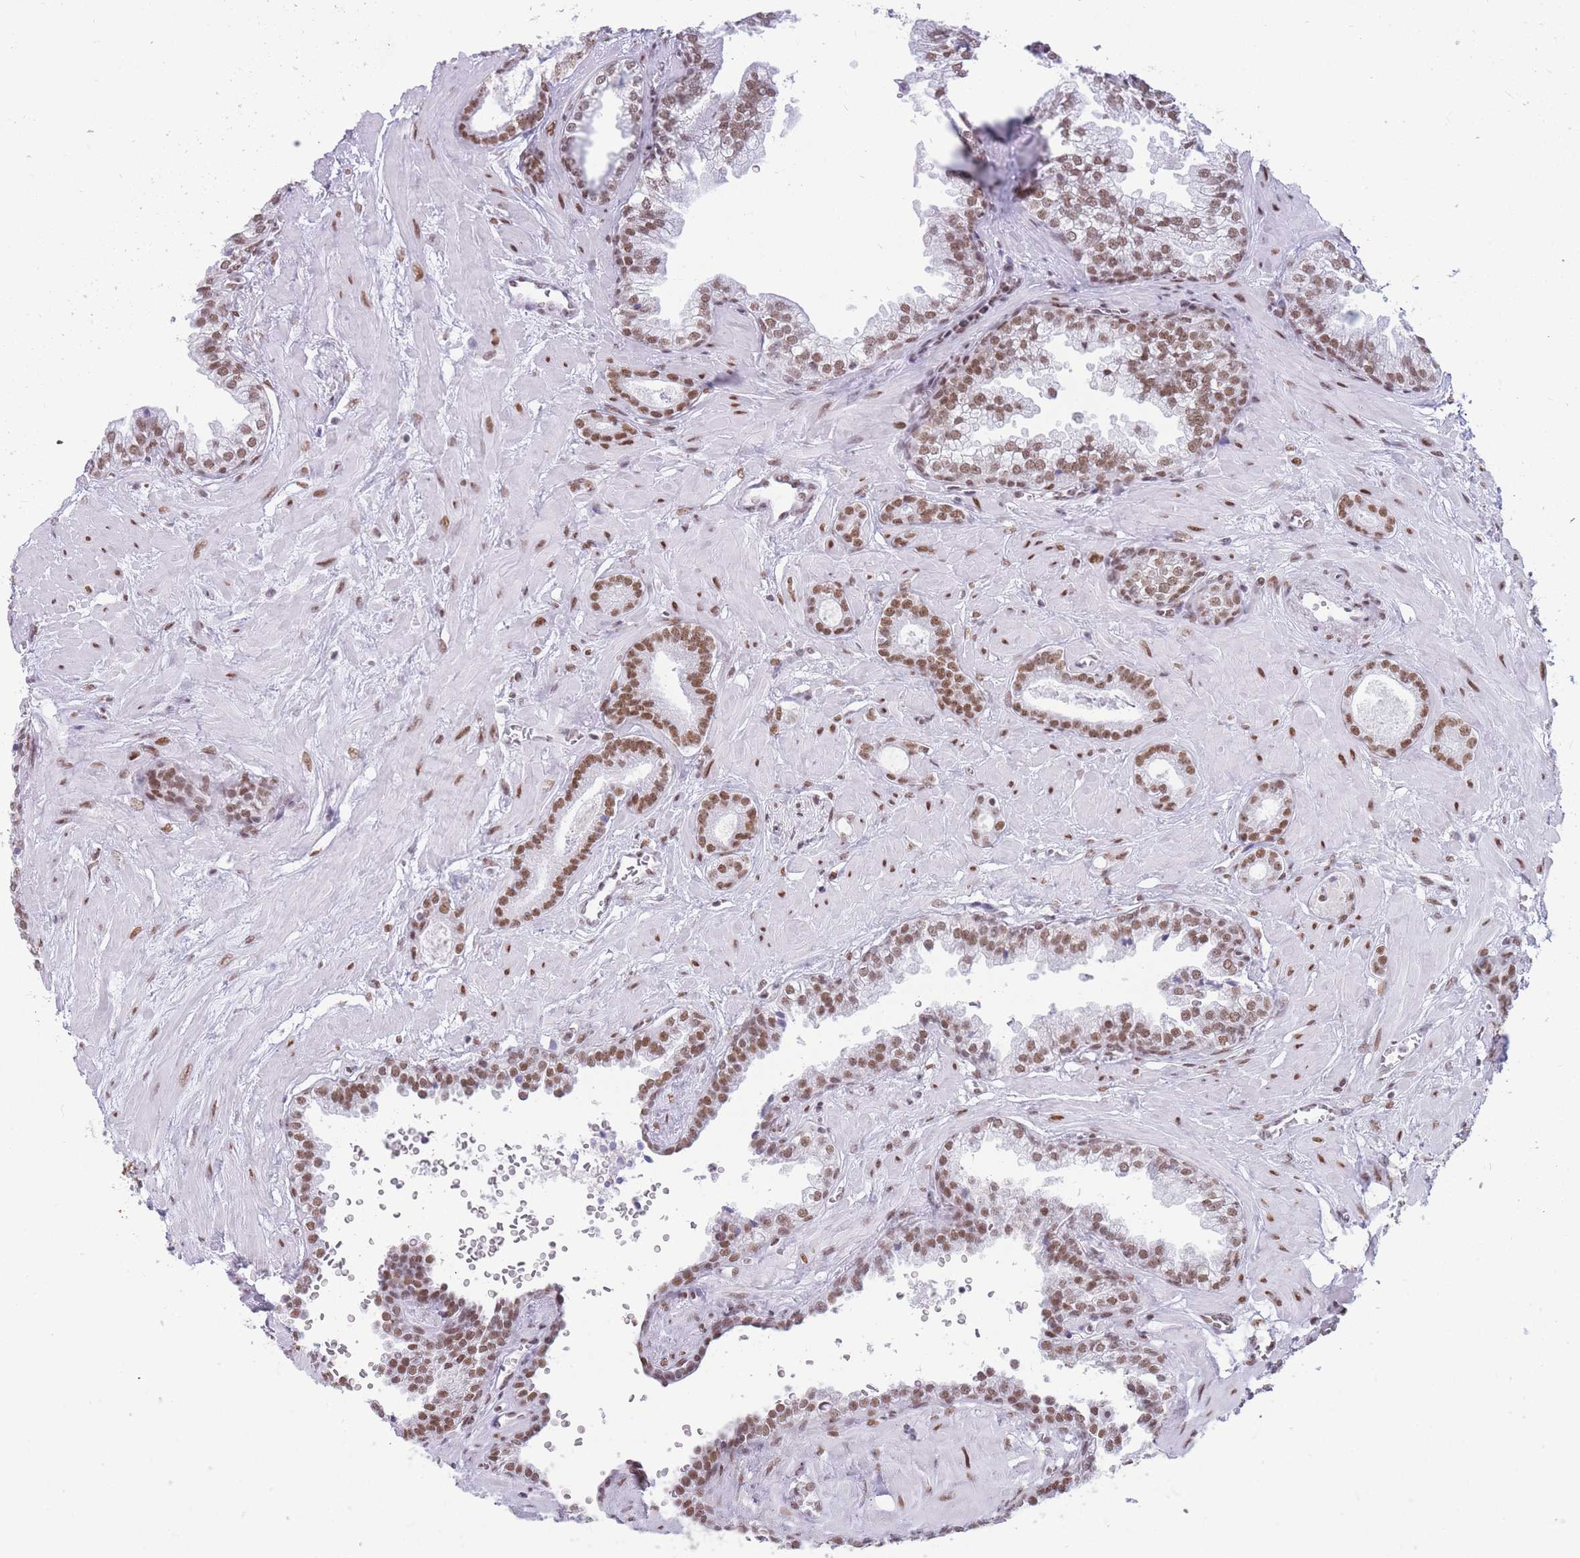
{"staining": {"intensity": "moderate", "quantity": ">75%", "location": "nuclear"}, "tissue": "prostate cancer", "cell_type": "Tumor cells", "image_type": "cancer", "snomed": [{"axis": "morphology", "description": "Adenocarcinoma, Low grade"}, {"axis": "topography", "description": "Prostate"}], "caption": "DAB immunohistochemical staining of prostate low-grade adenocarcinoma shows moderate nuclear protein expression in about >75% of tumor cells. (Stains: DAB in brown, nuclei in blue, Microscopy: brightfield microscopy at high magnification).", "gene": "HNRNPUL1", "patient": {"sex": "male", "age": 60}}